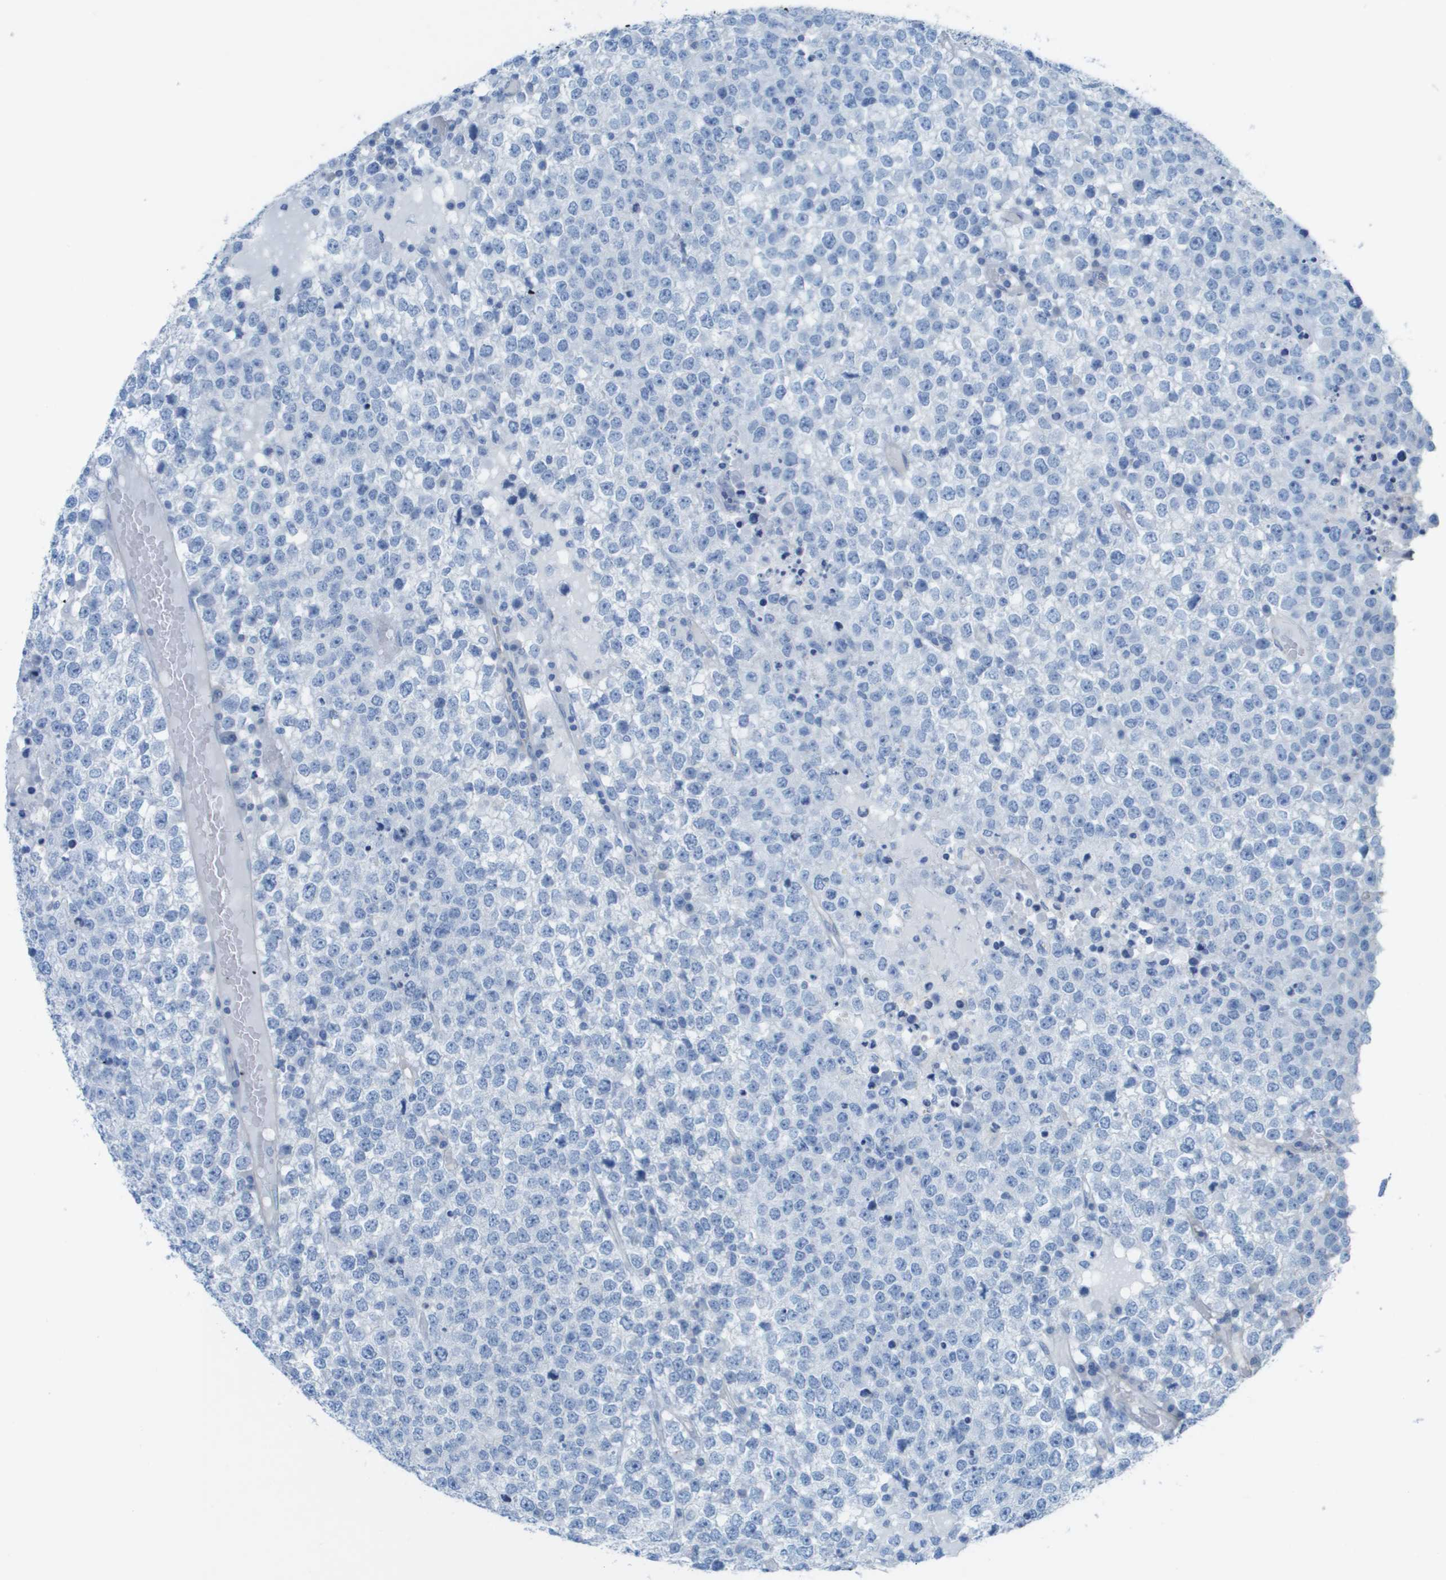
{"staining": {"intensity": "negative", "quantity": "none", "location": "none"}, "tissue": "testis cancer", "cell_type": "Tumor cells", "image_type": "cancer", "snomed": [{"axis": "morphology", "description": "Seminoma, NOS"}, {"axis": "topography", "description": "Testis"}], "caption": "A high-resolution photomicrograph shows immunohistochemistry (IHC) staining of seminoma (testis), which demonstrates no significant staining in tumor cells.", "gene": "CD46", "patient": {"sex": "male", "age": 65}}